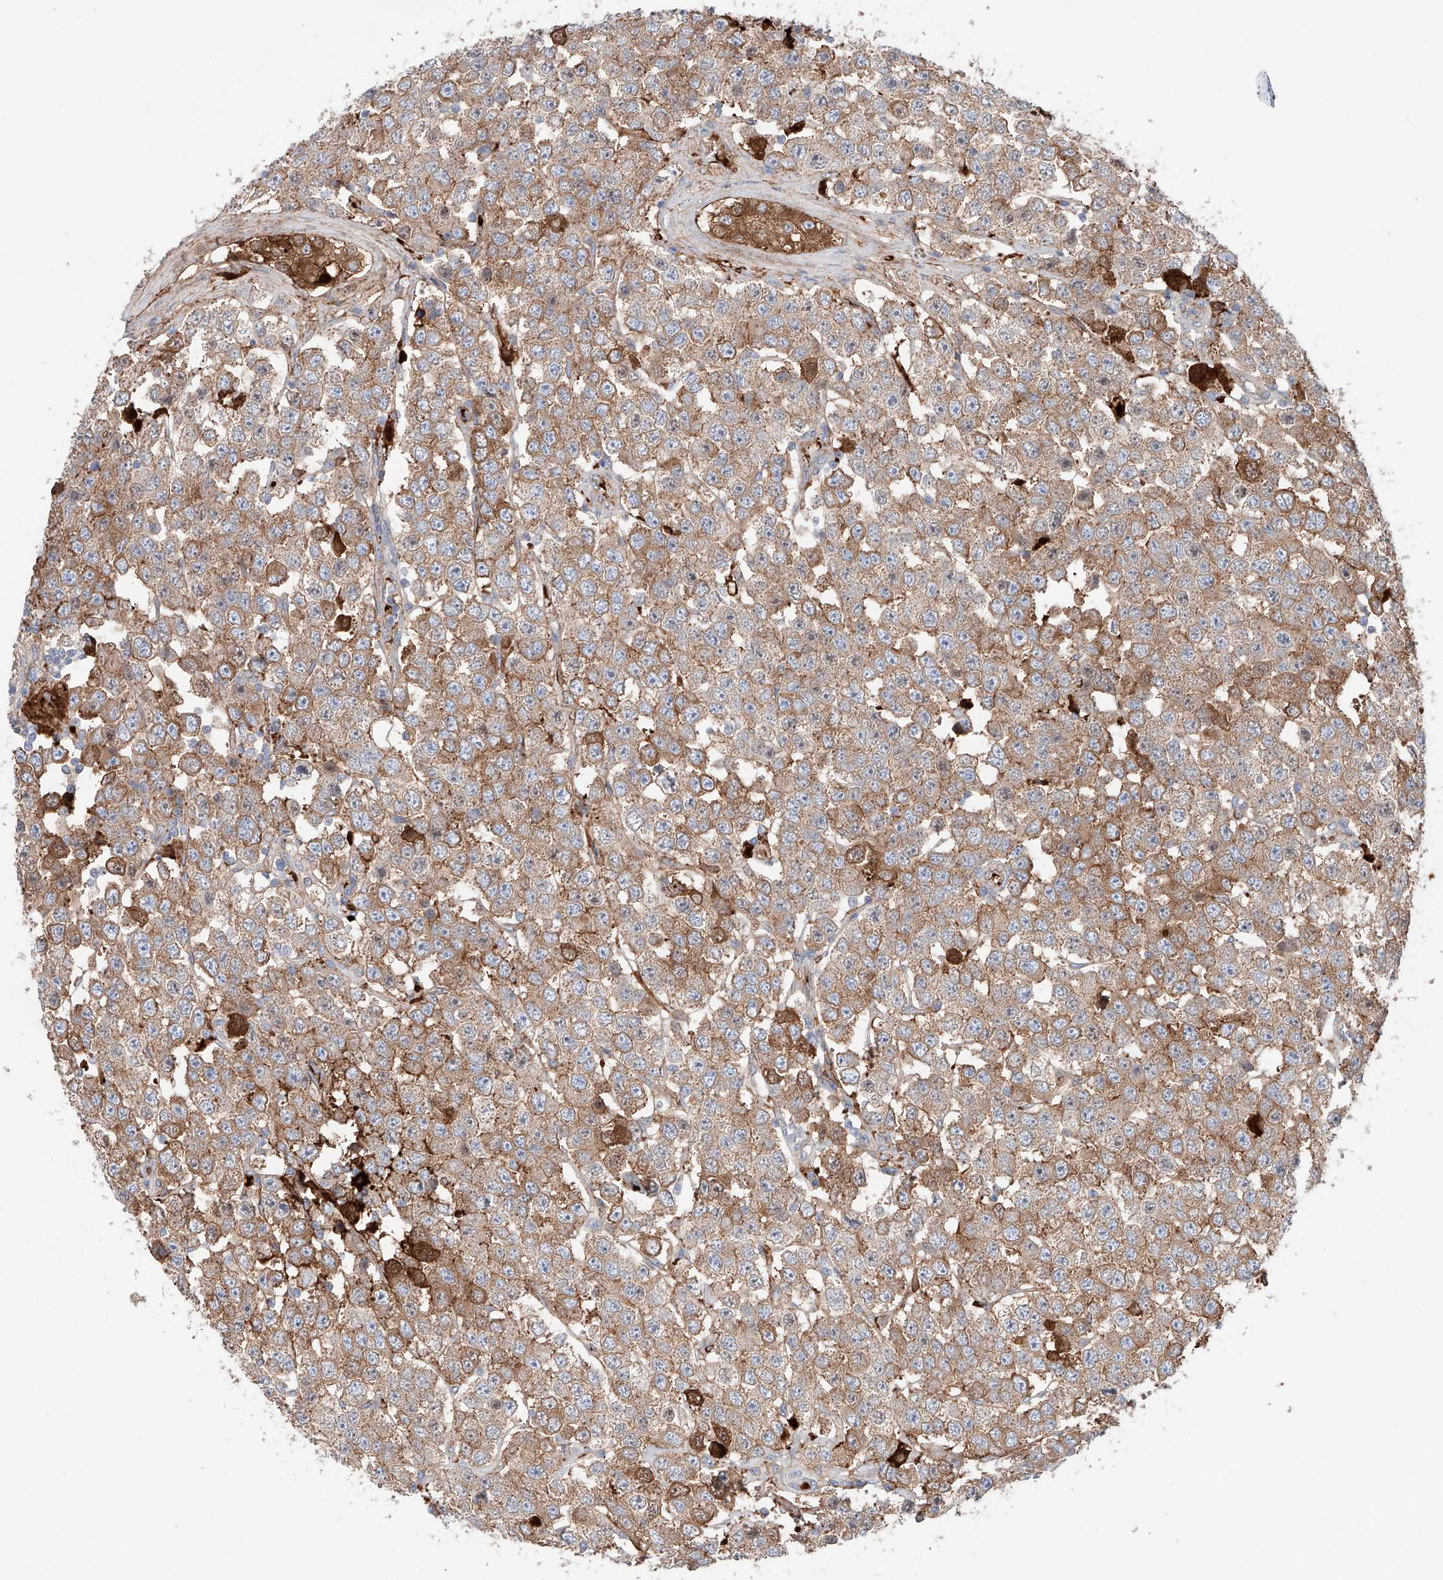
{"staining": {"intensity": "moderate", "quantity": ">75%", "location": "cytoplasmic/membranous"}, "tissue": "testis cancer", "cell_type": "Tumor cells", "image_type": "cancer", "snomed": [{"axis": "morphology", "description": "Seminoma, NOS"}, {"axis": "topography", "description": "Testis"}], "caption": "This is an image of IHC staining of testis seminoma, which shows moderate expression in the cytoplasmic/membranous of tumor cells.", "gene": "PGGT1B", "patient": {"sex": "male", "age": 28}}